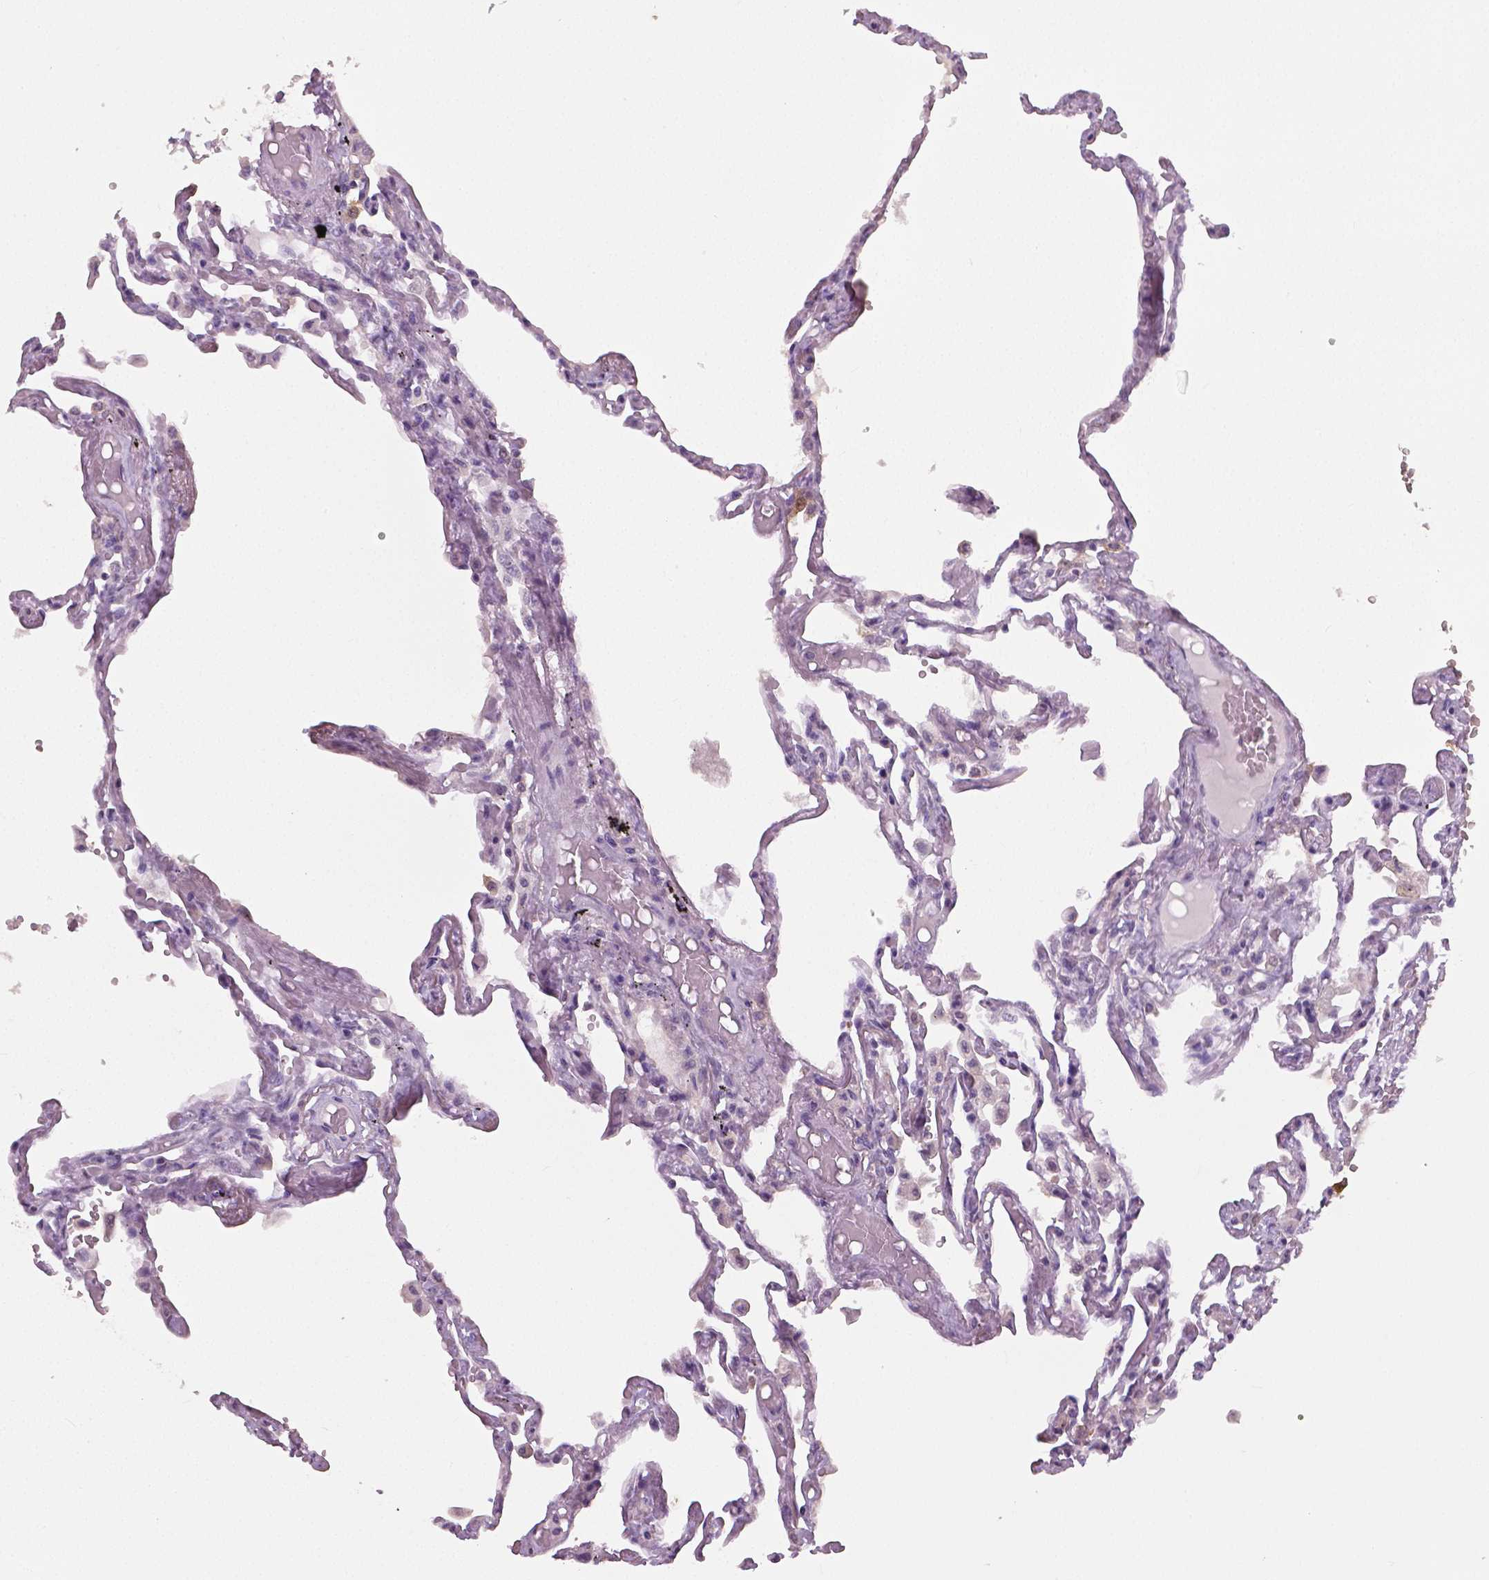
{"staining": {"intensity": "negative", "quantity": "none", "location": "none"}, "tissue": "lung", "cell_type": "Alveolar cells", "image_type": "normal", "snomed": [{"axis": "morphology", "description": "Normal tissue, NOS"}, {"axis": "morphology", "description": "Adenocarcinoma, NOS"}, {"axis": "topography", "description": "Cartilage tissue"}, {"axis": "topography", "description": "Lung"}], "caption": "Immunohistochemical staining of normal human lung exhibits no significant positivity in alveolar cells. (DAB immunohistochemistry with hematoxylin counter stain).", "gene": "NECAB1", "patient": {"sex": "female", "age": 67}}